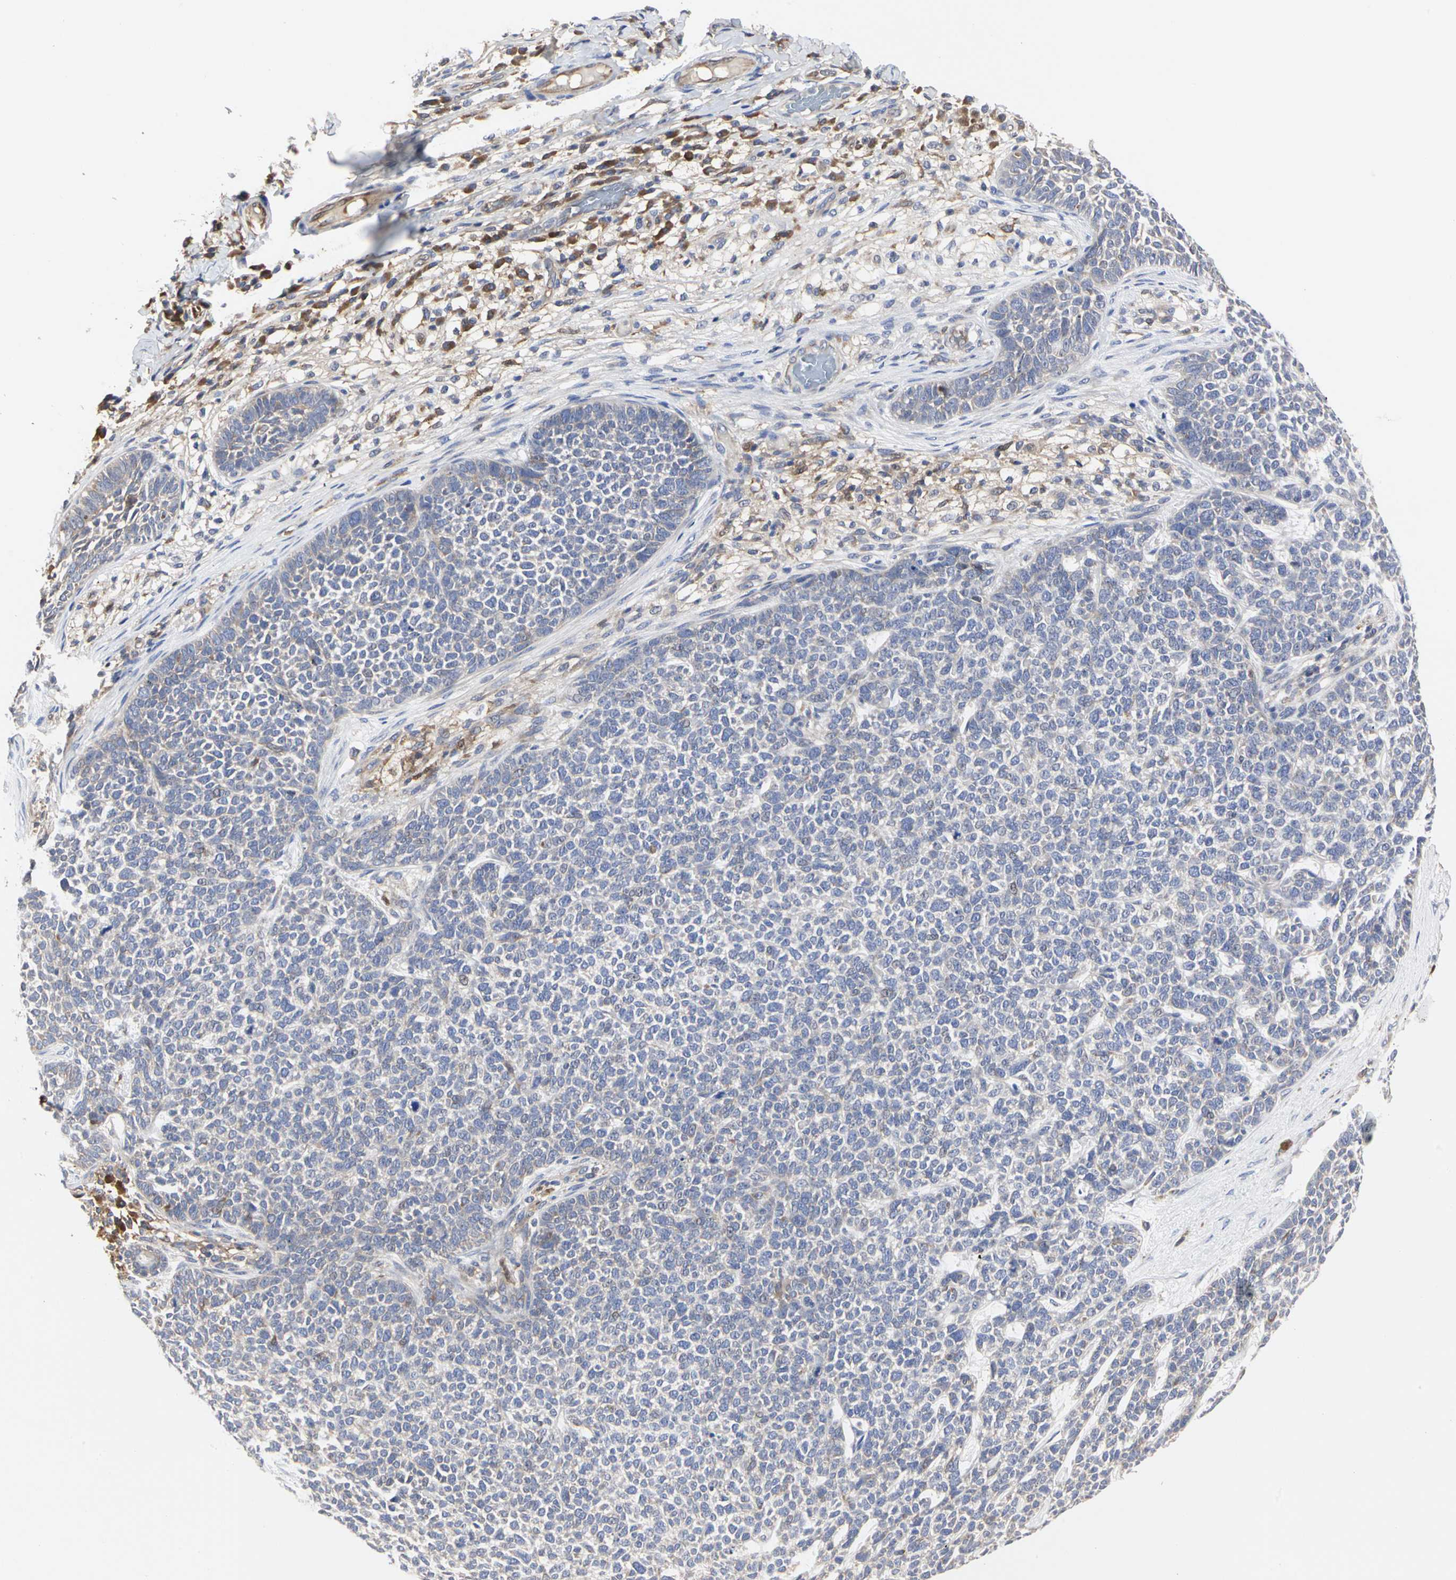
{"staining": {"intensity": "negative", "quantity": "none", "location": "none"}, "tissue": "skin cancer", "cell_type": "Tumor cells", "image_type": "cancer", "snomed": [{"axis": "morphology", "description": "Basal cell carcinoma"}, {"axis": "topography", "description": "Skin"}], "caption": "A micrograph of human basal cell carcinoma (skin) is negative for staining in tumor cells. The staining is performed using DAB brown chromogen with nuclei counter-stained in using hematoxylin.", "gene": "C3orf52", "patient": {"sex": "female", "age": 84}}